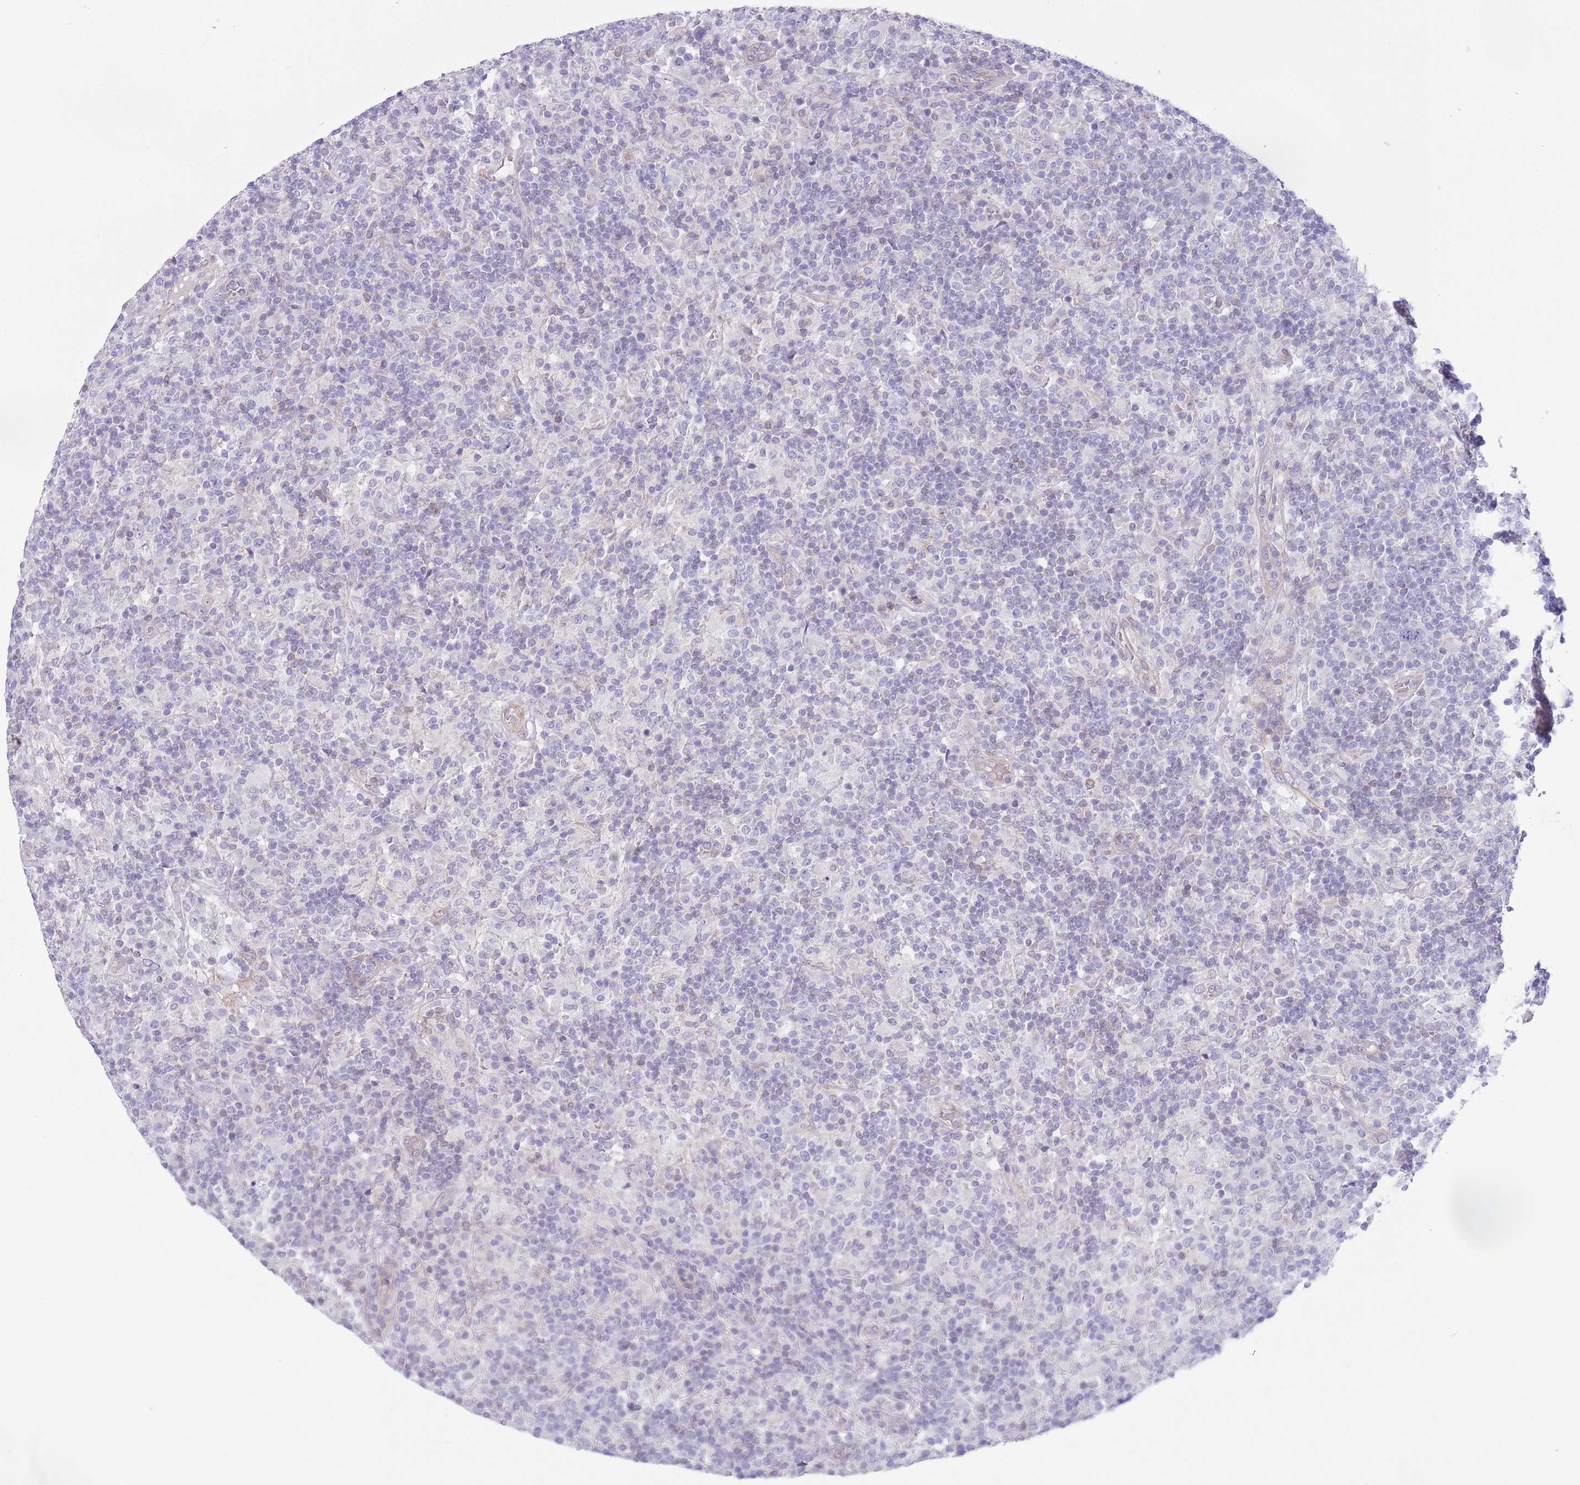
{"staining": {"intensity": "negative", "quantity": "none", "location": "none"}, "tissue": "lymphoma", "cell_type": "Tumor cells", "image_type": "cancer", "snomed": [{"axis": "morphology", "description": "Hodgkin's disease, NOS"}, {"axis": "topography", "description": "Lymph node"}], "caption": "This is an IHC photomicrograph of lymphoma. There is no positivity in tumor cells.", "gene": "RBP3", "patient": {"sex": "male", "age": 70}}